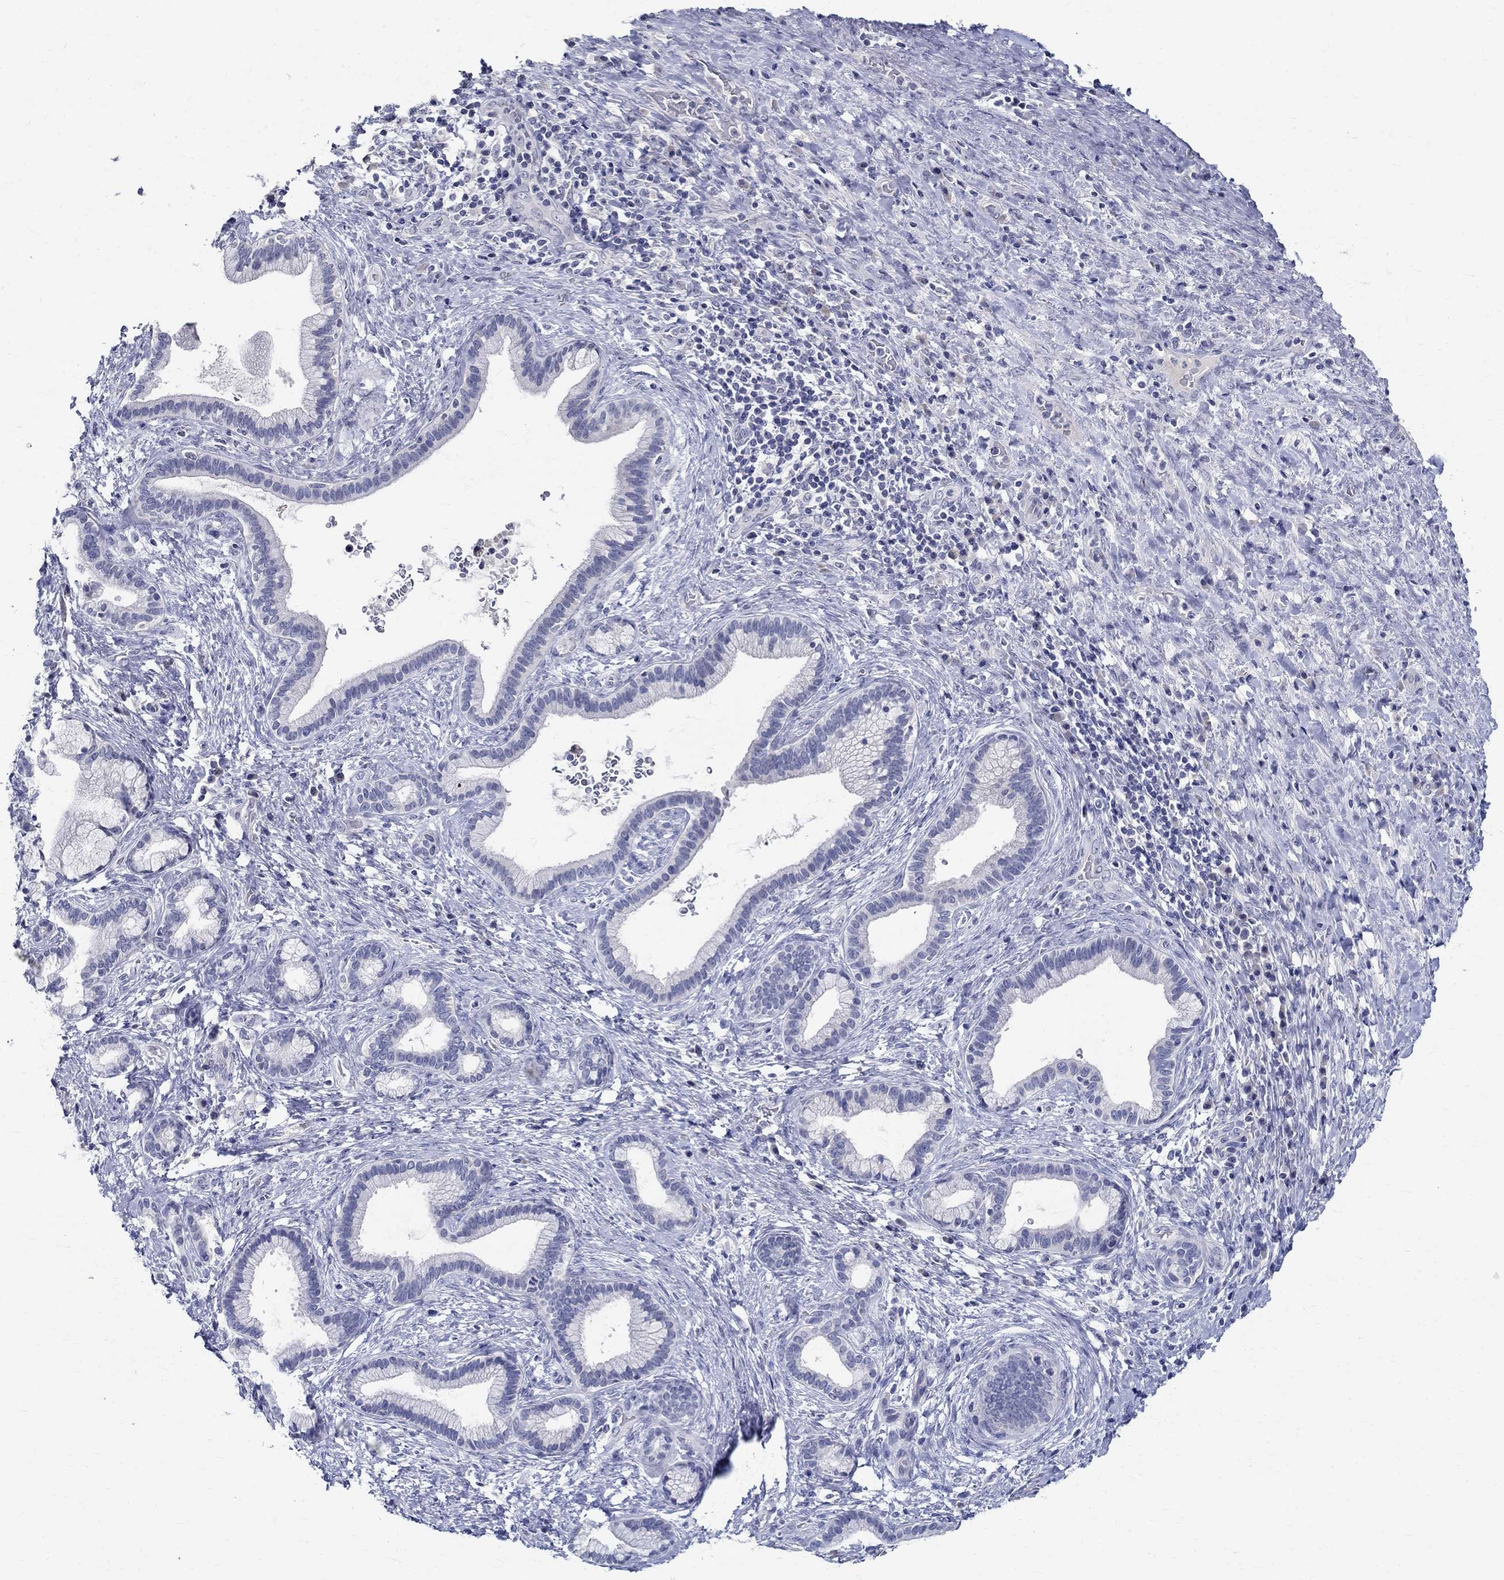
{"staining": {"intensity": "negative", "quantity": "none", "location": "none"}, "tissue": "liver cancer", "cell_type": "Tumor cells", "image_type": "cancer", "snomed": [{"axis": "morphology", "description": "Cholangiocarcinoma"}, {"axis": "topography", "description": "Liver"}], "caption": "Immunohistochemistry (IHC) micrograph of neoplastic tissue: human liver cancer stained with DAB shows no significant protein staining in tumor cells.", "gene": "CETN1", "patient": {"sex": "female", "age": 73}}